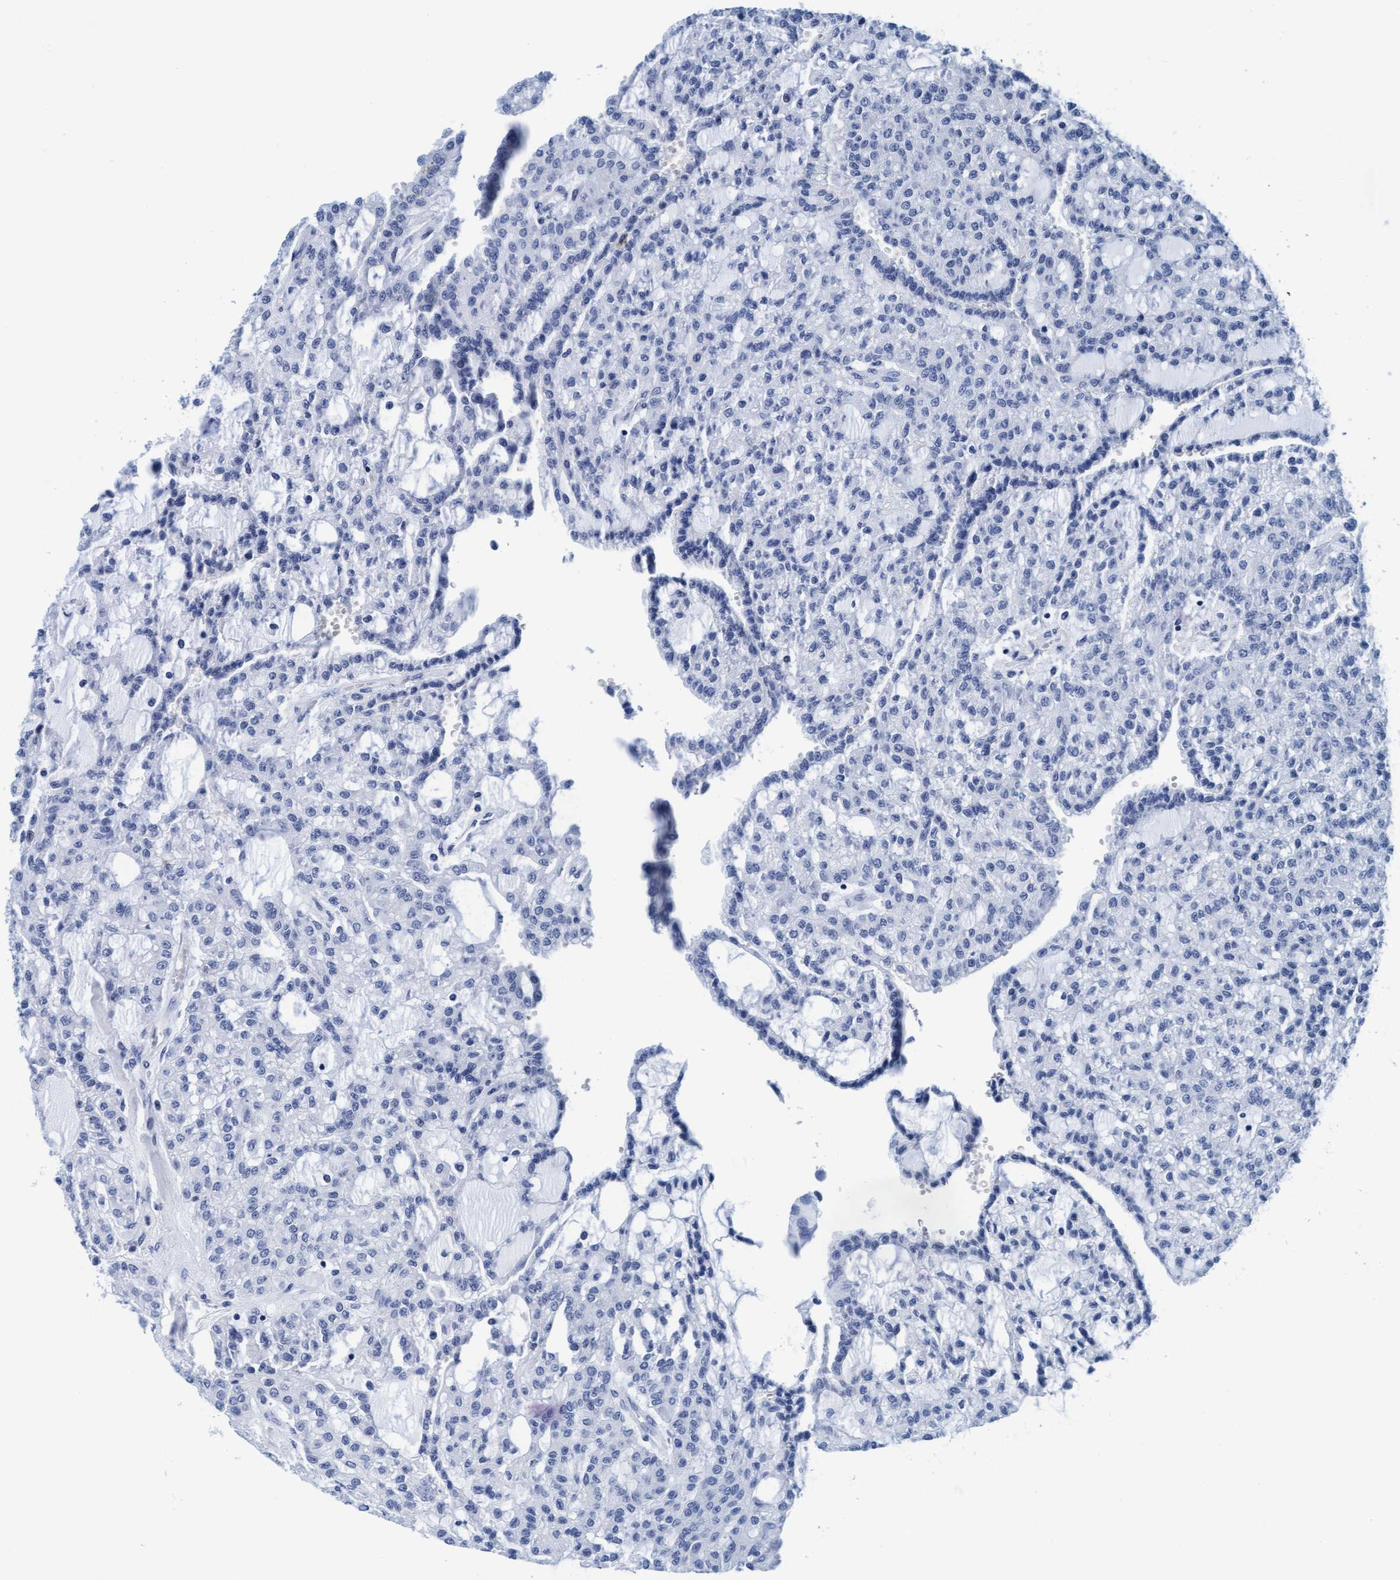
{"staining": {"intensity": "negative", "quantity": "none", "location": "none"}, "tissue": "renal cancer", "cell_type": "Tumor cells", "image_type": "cancer", "snomed": [{"axis": "morphology", "description": "Adenocarcinoma, NOS"}, {"axis": "topography", "description": "Kidney"}], "caption": "Renal adenocarcinoma stained for a protein using immunohistochemistry (IHC) exhibits no staining tumor cells.", "gene": "ARSG", "patient": {"sex": "male", "age": 63}}